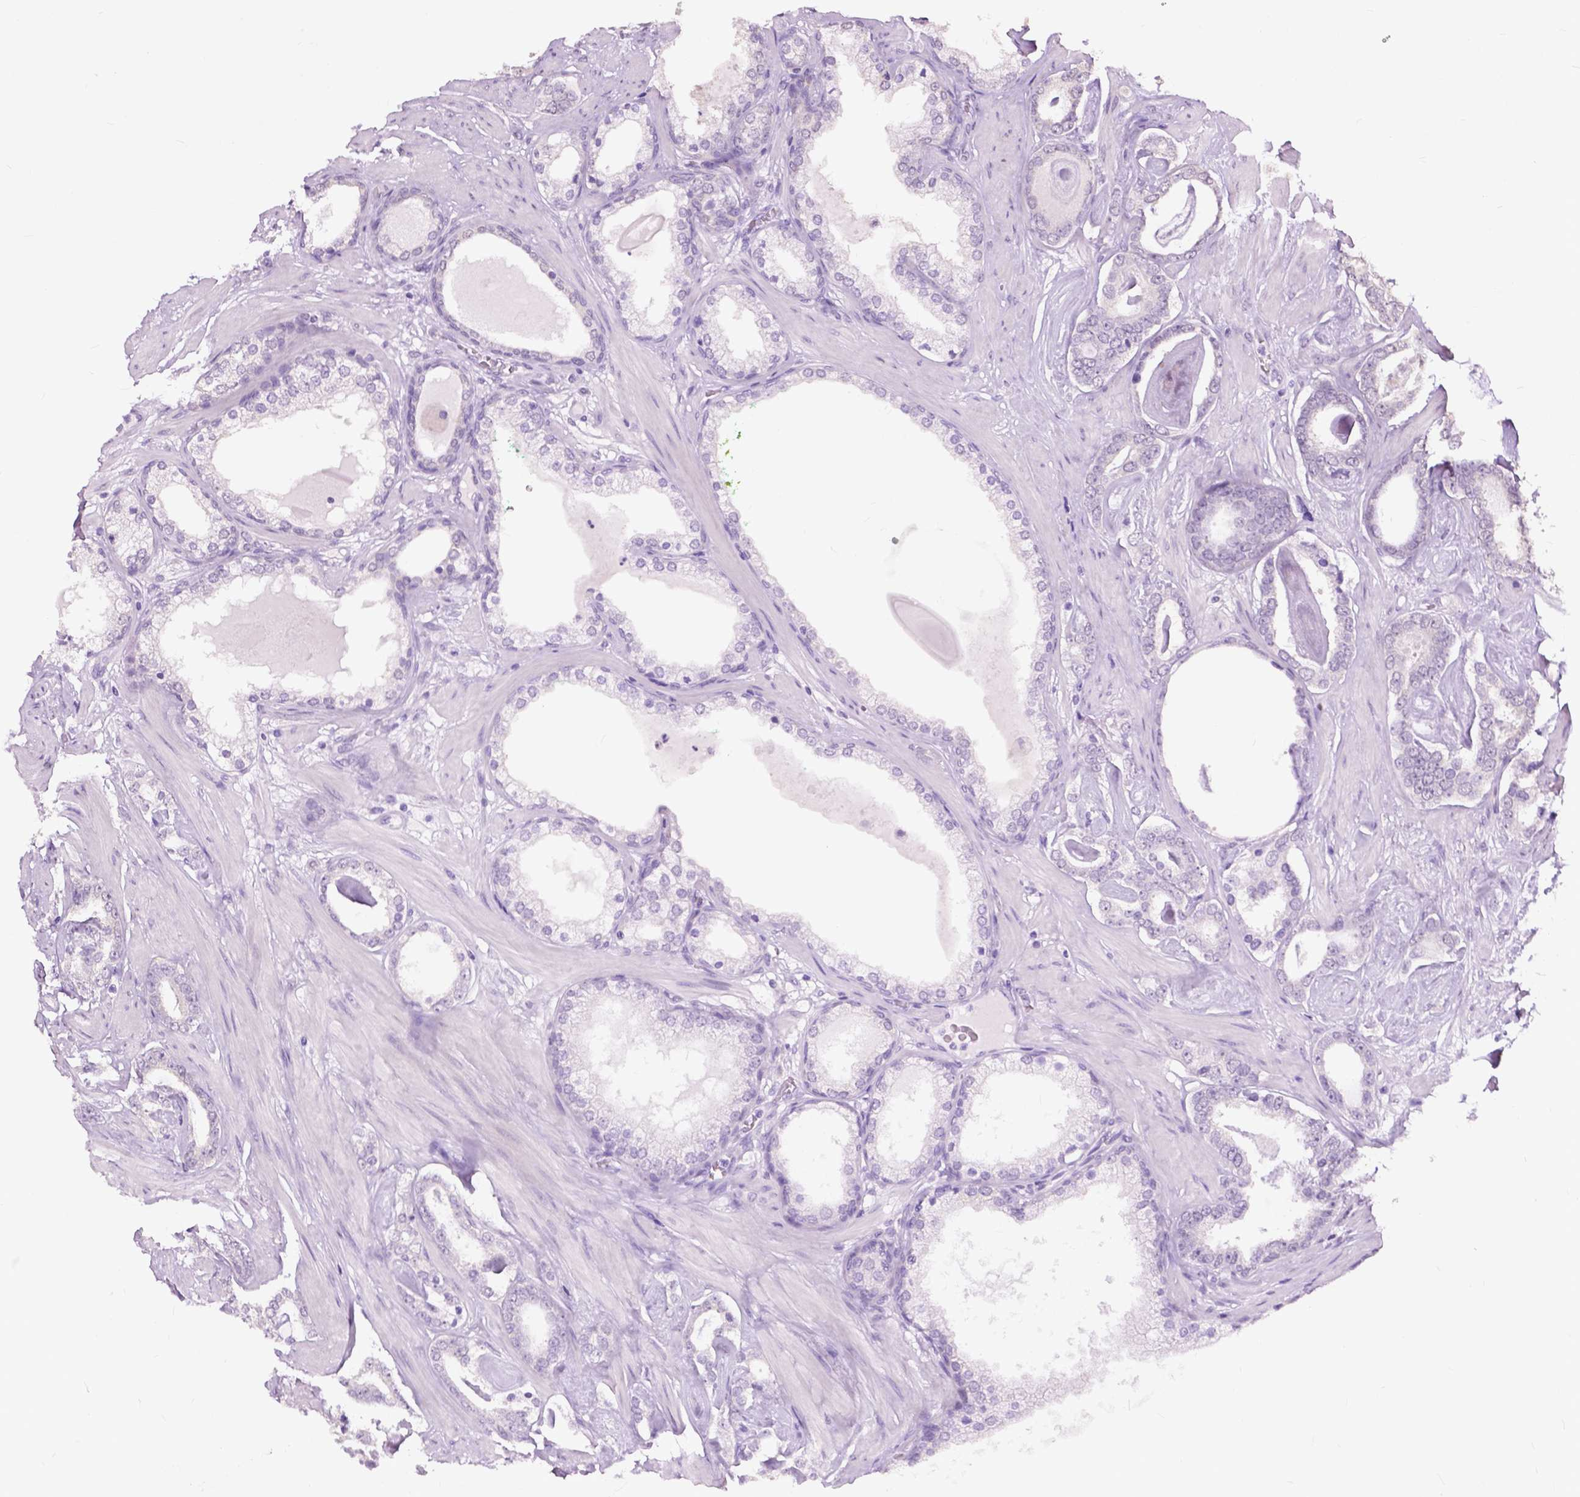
{"staining": {"intensity": "negative", "quantity": "none", "location": "none"}, "tissue": "prostate cancer", "cell_type": "Tumor cells", "image_type": "cancer", "snomed": [{"axis": "morphology", "description": "Adenocarcinoma, High grade"}, {"axis": "topography", "description": "Prostate"}], "caption": "Photomicrograph shows no protein positivity in tumor cells of high-grade adenocarcinoma (prostate) tissue.", "gene": "GPR37L1", "patient": {"sex": "male", "age": 63}}